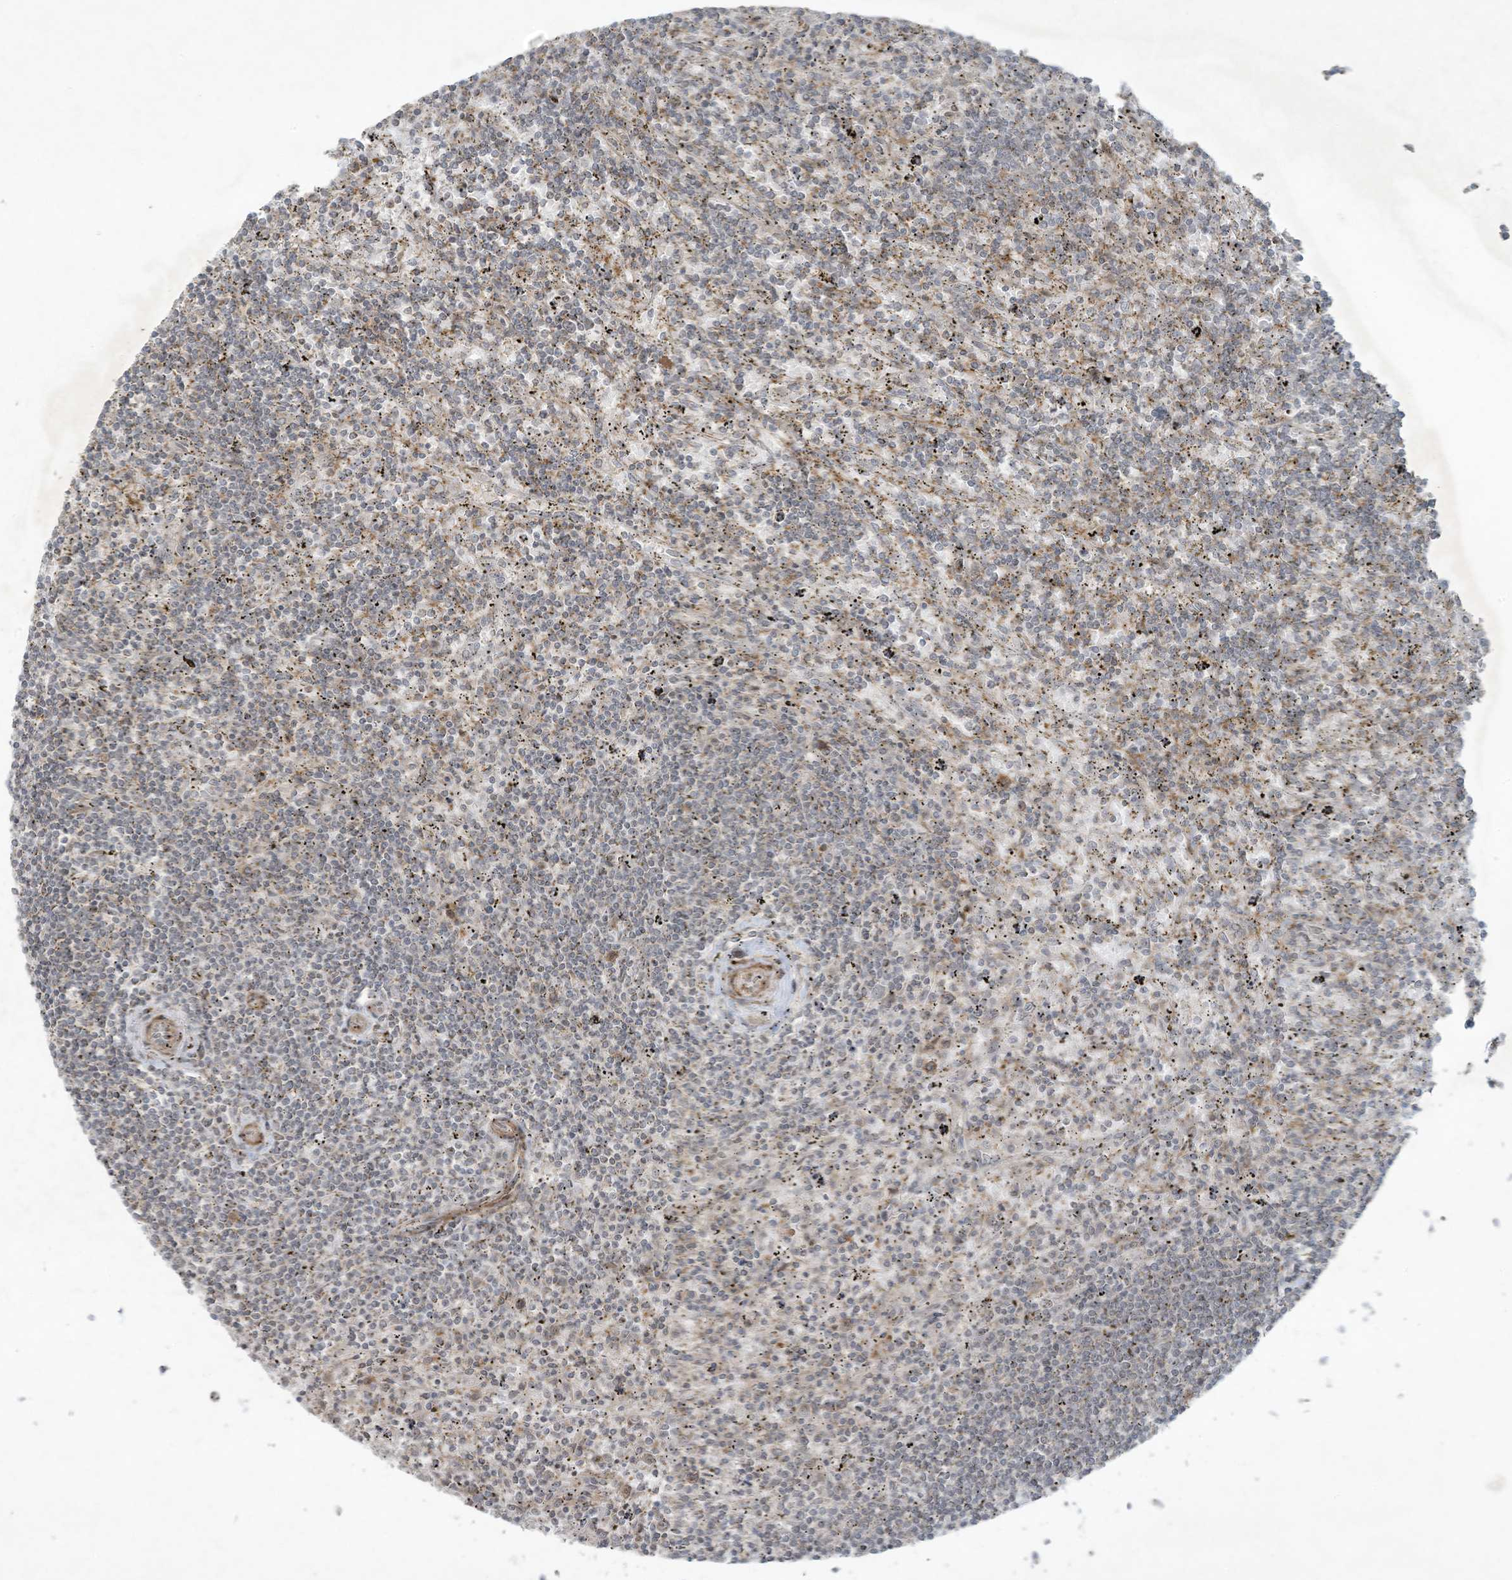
{"staining": {"intensity": "negative", "quantity": "none", "location": "none"}, "tissue": "lymphoma", "cell_type": "Tumor cells", "image_type": "cancer", "snomed": [{"axis": "morphology", "description": "Malignant lymphoma, non-Hodgkin's type, Low grade"}, {"axis": "topography", "description": "Spleen"}], "caption": "This is a image of IHC staining of lymphoma, which shows no staining in tumor cells. (DAB immunohistochemistry (IHC) visualized using brightfield microscopy, high magnification).", "gene": "ZNF263", "patient": {"sex": "male", "age": 76}}